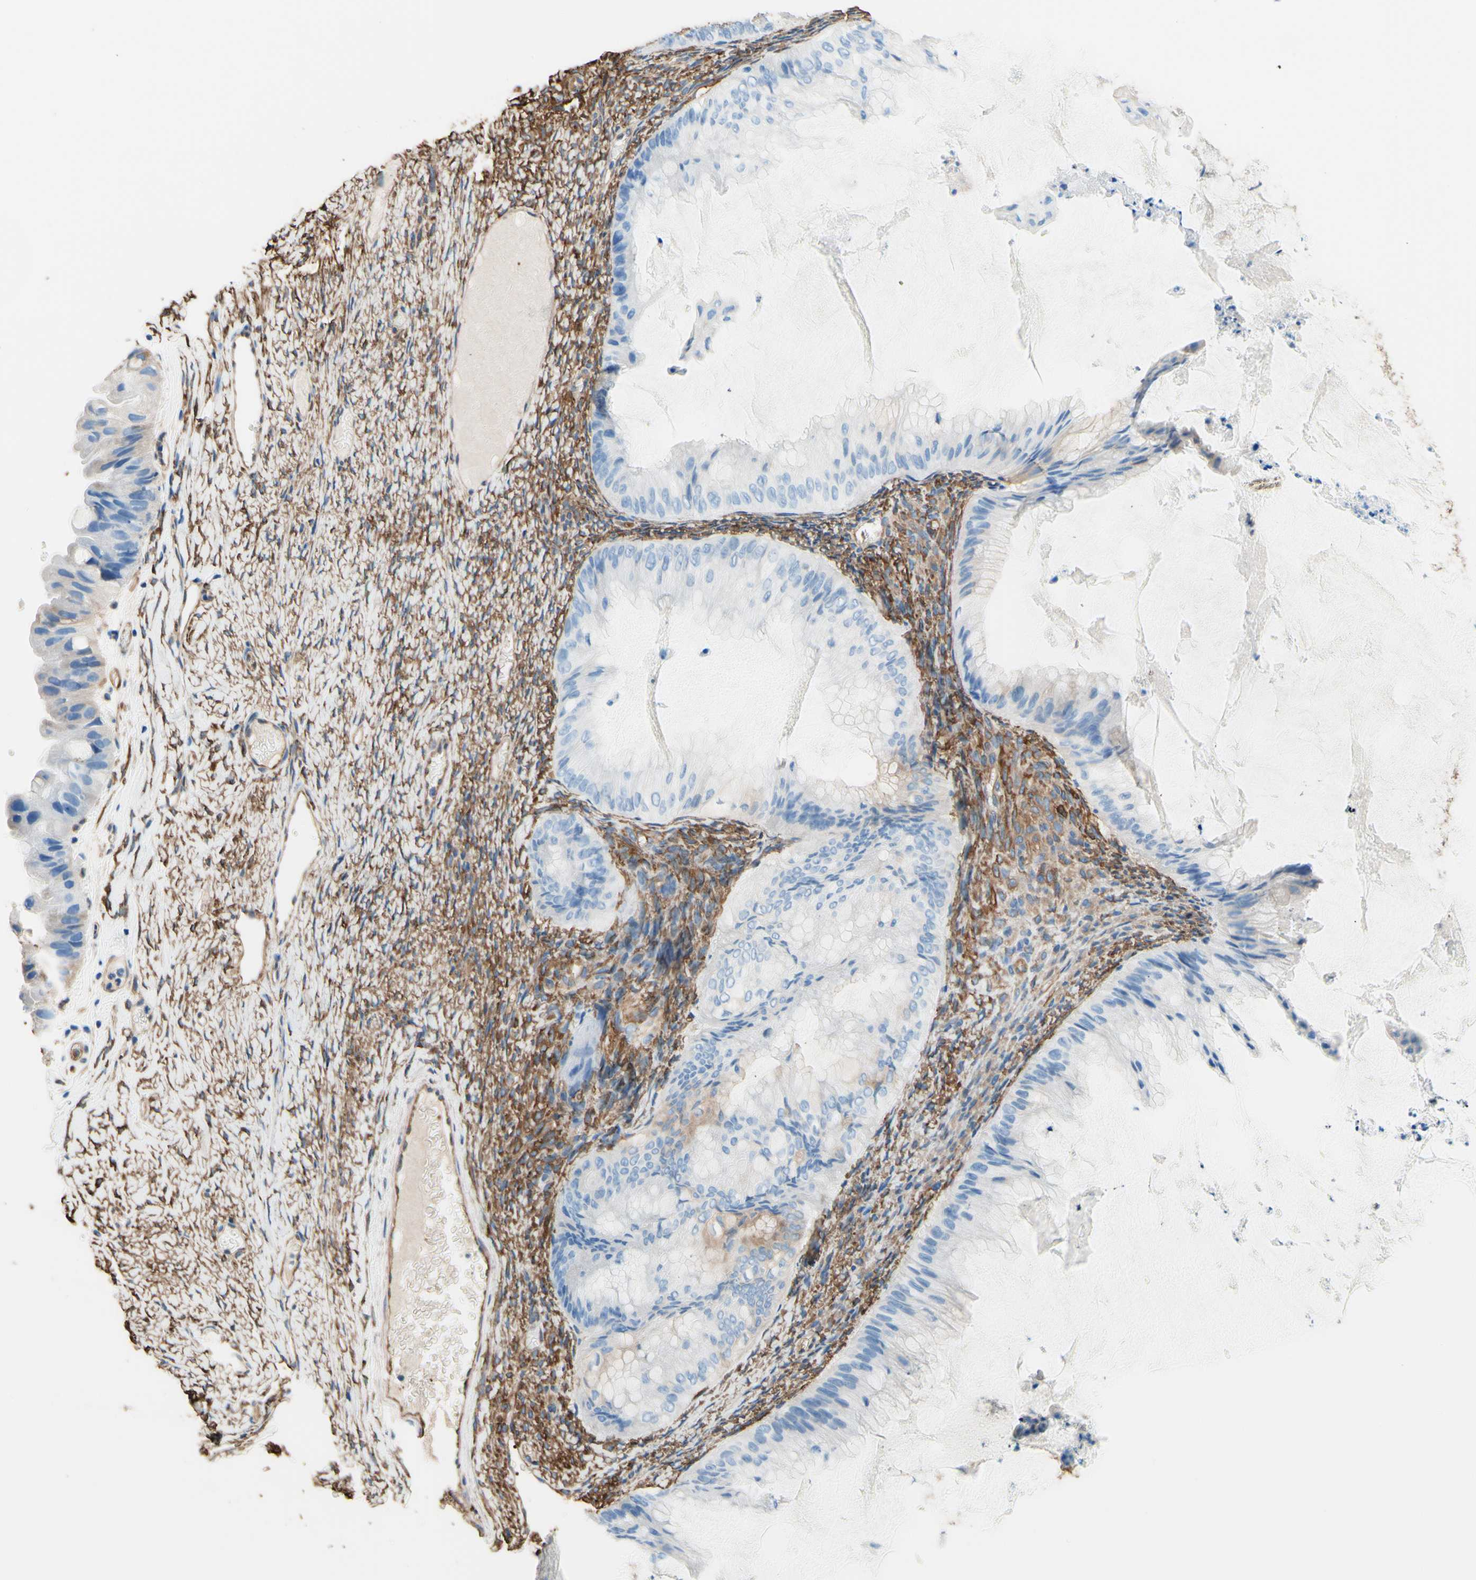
{"staining": {"intensity": "negative", "quantity": "none", "location": "none"}, "tissue": "ovarian cancer", "cell_type": "Tumor cells", "image_type": "cancer", "snomed": [{"axis": "morphology", "description": "Cystadenocarcinoma, mucinous, NOS"}, {"axis": "topography", "description": "Ovary"}], "caption": "IHC of mucinous cystadenocarcinoma (ovarian) shows no expression in tumor cells. (IHC, brightfield microscopy, high magnification).", "gene": "DPYSL3", "patient": {"sex": "female", "age": 61}}